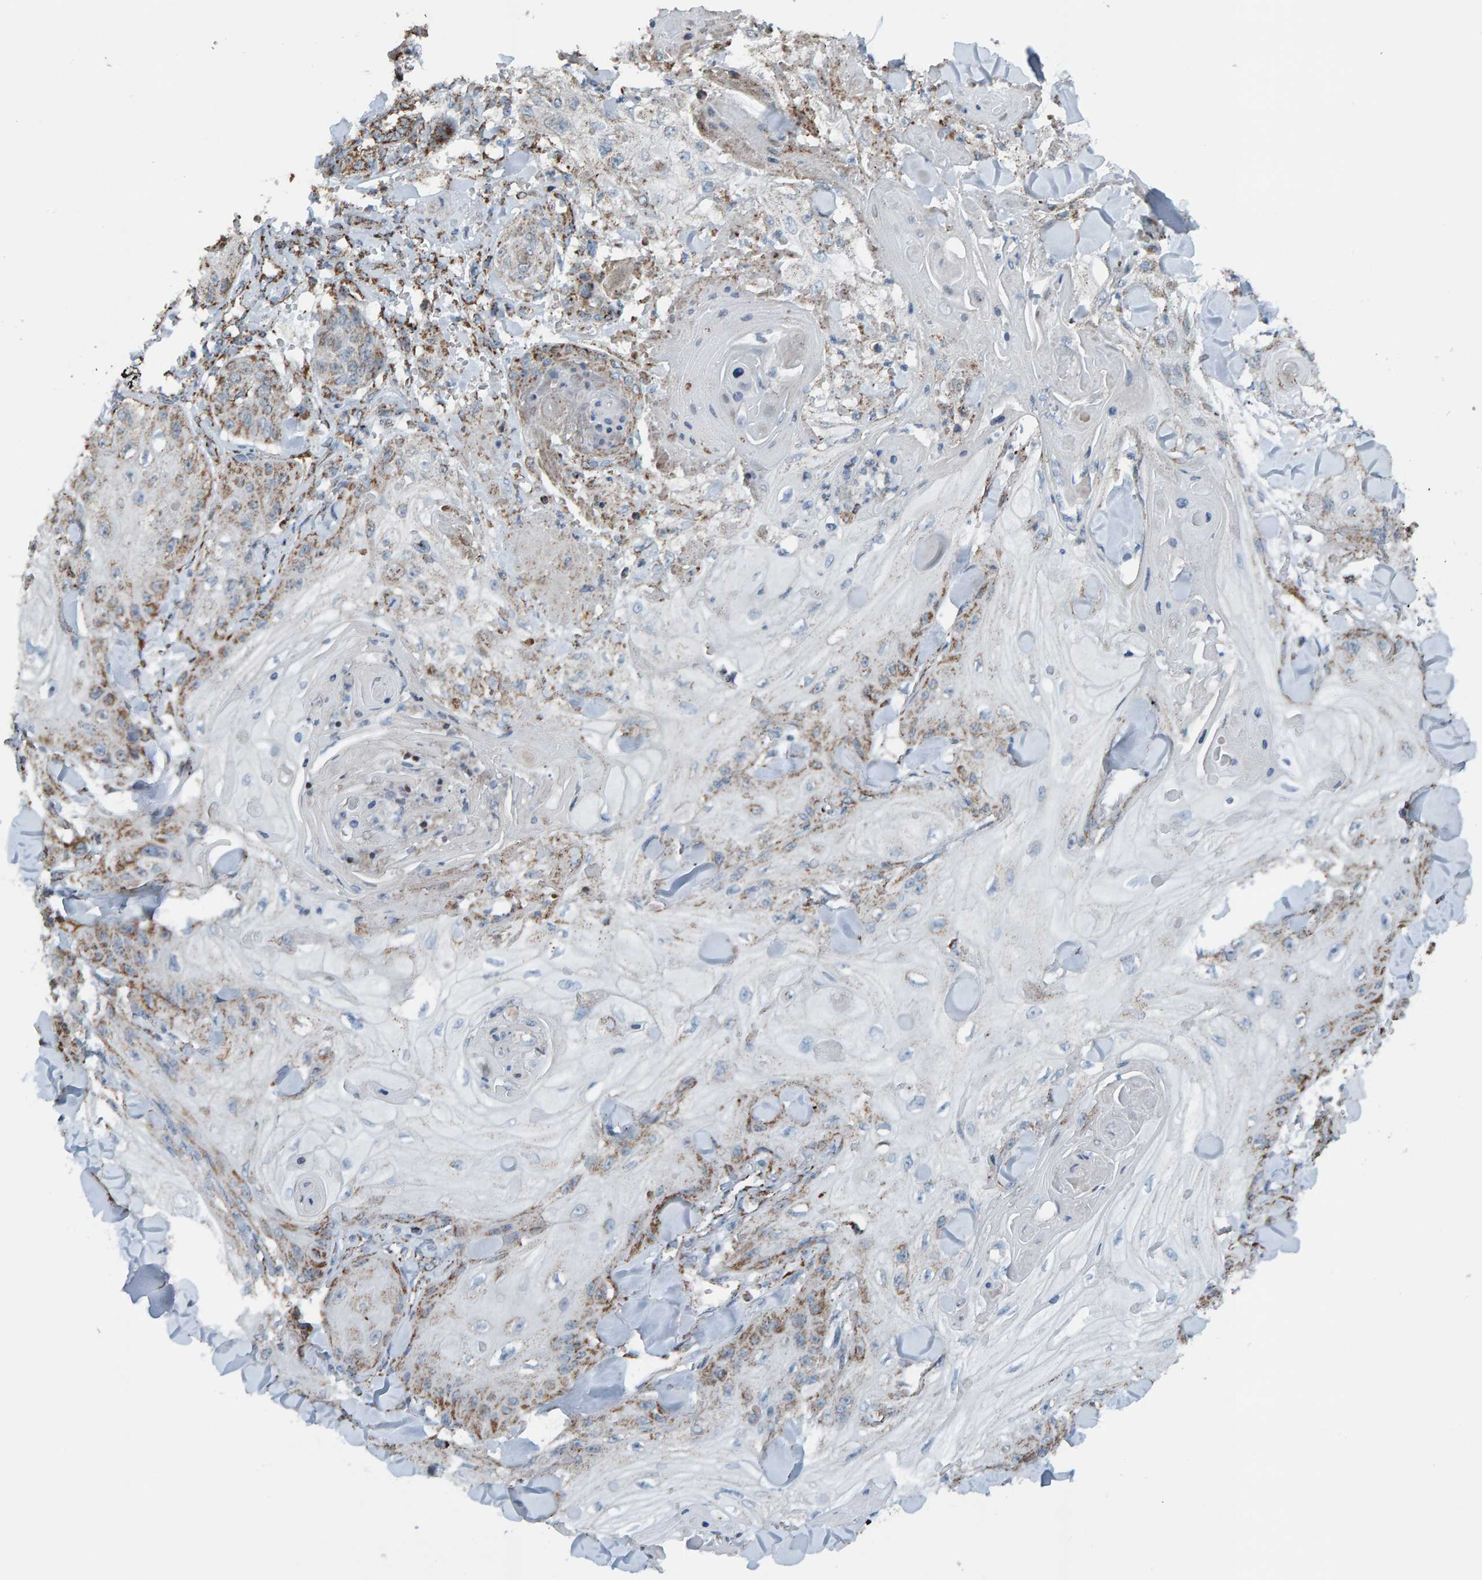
{"staining": {"intensity": "moderate", "quantity": "25%-75%", "location": "cytoplasmic/membranous"}, "tissue": "skin cancer", "cell_type": "Tumor cells", "image_type": "cancer", "snomed": [{"axis": "morphology", "description": "Squamous cell carcinoma, NOS"}, {"axis": "topography", "description": "Skin"}], "caption": "Tumor cells reveal moderate cytoplasmic/membranous staining in approximately 25%-75% of cells in squamous cell carcinoma (skin).", "gene": "ZNF48", "patient": {"sex": "male", "age": 74}}